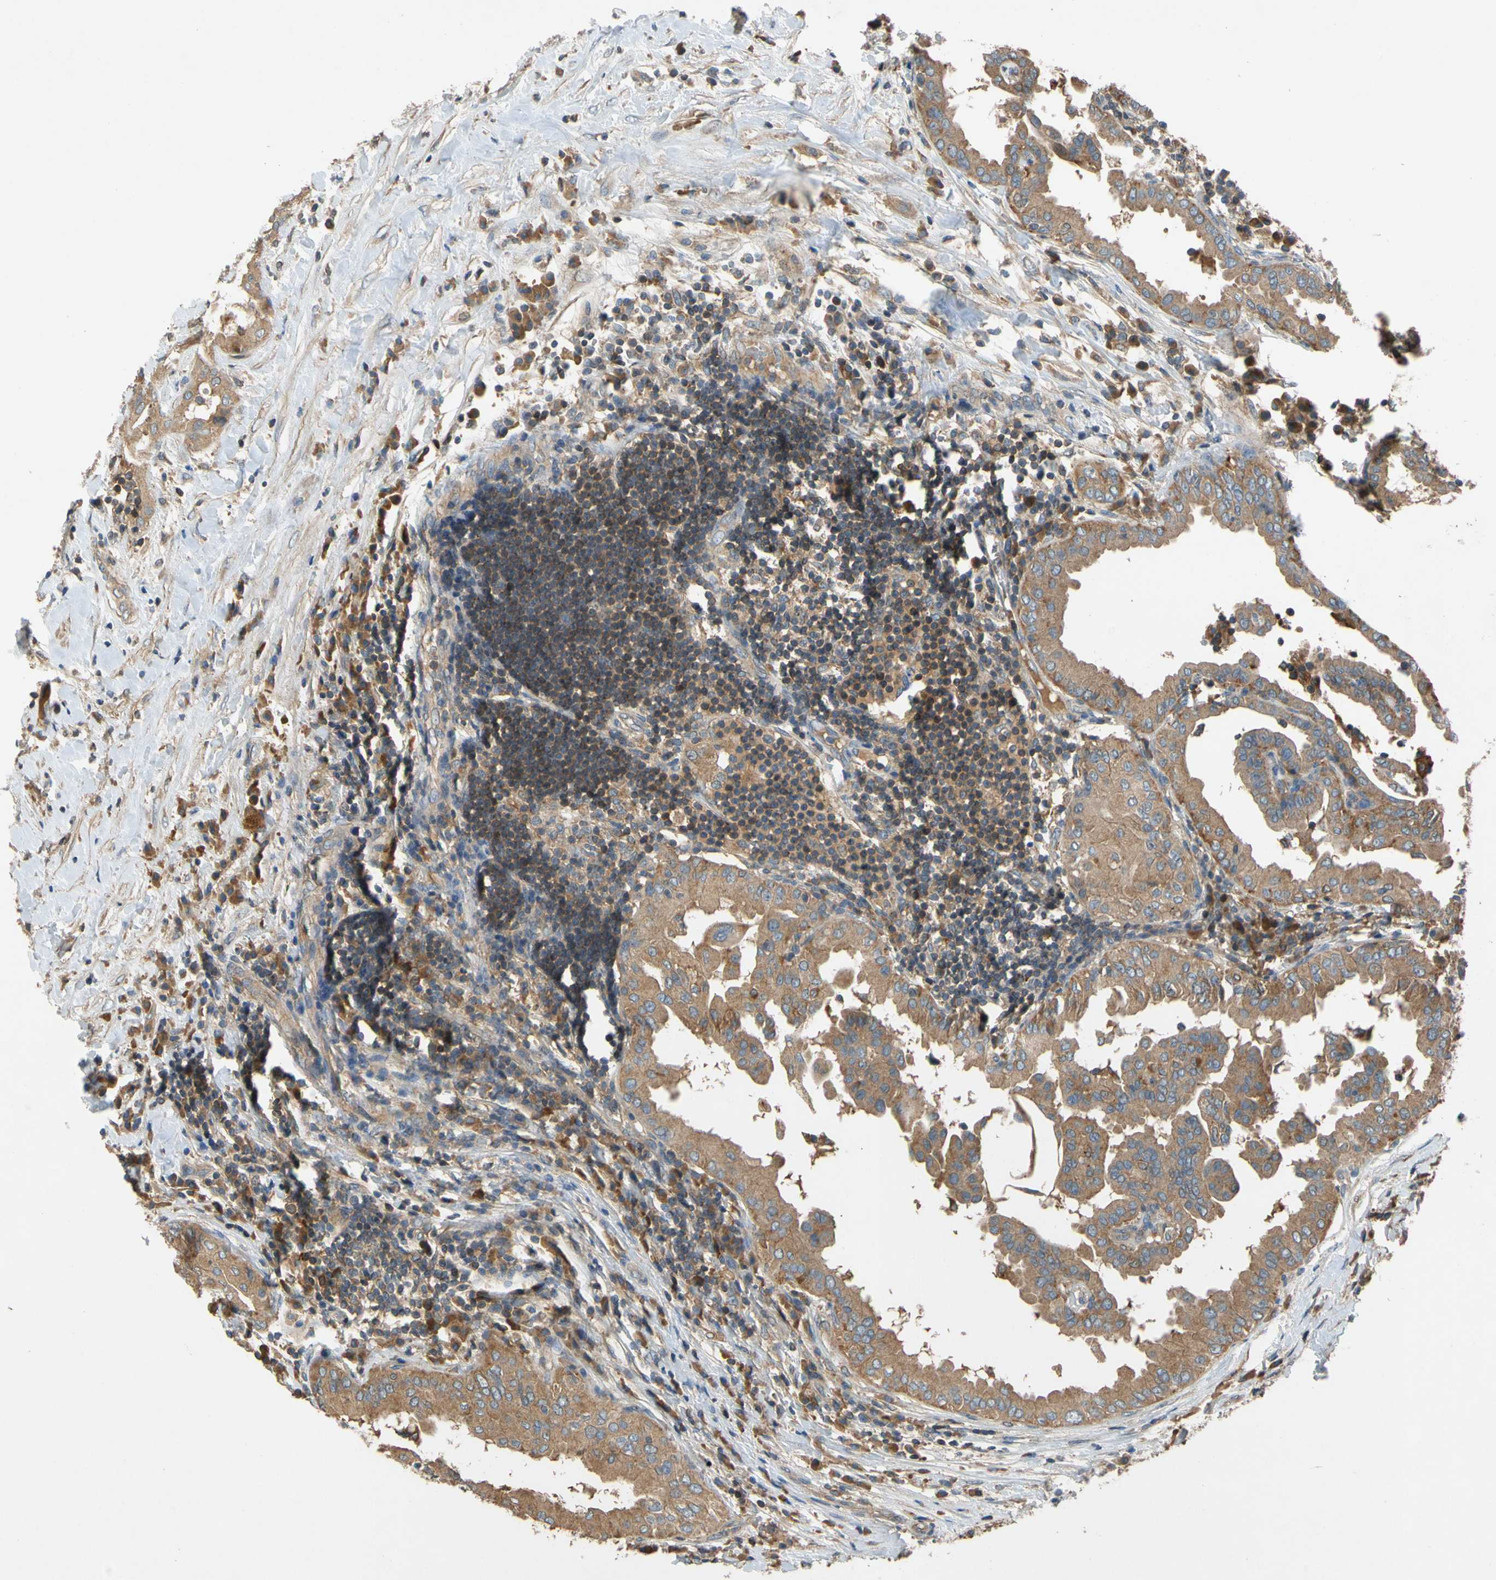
{"staining": {"intensity": "moderate", "quantity": ">75%", "location": "cytoplasmic/membranous"}, "tissue": "thyroid cancer", "cell_type": "Tumor cells", "image_type": "cancer", "snomed": [{"axis": "morphology", "description": "Papillary adenocarcinoma, NOS"}, {"axis": "topography", "description": "Thyroid gland"}], "caption": "Human thyroid cancer (papillary adenocarcinoma) stained with a protein marker reveals moderate staining in tumor cells.", "gene": "USP46", "patient": {"sex": "male", "age": 33}}